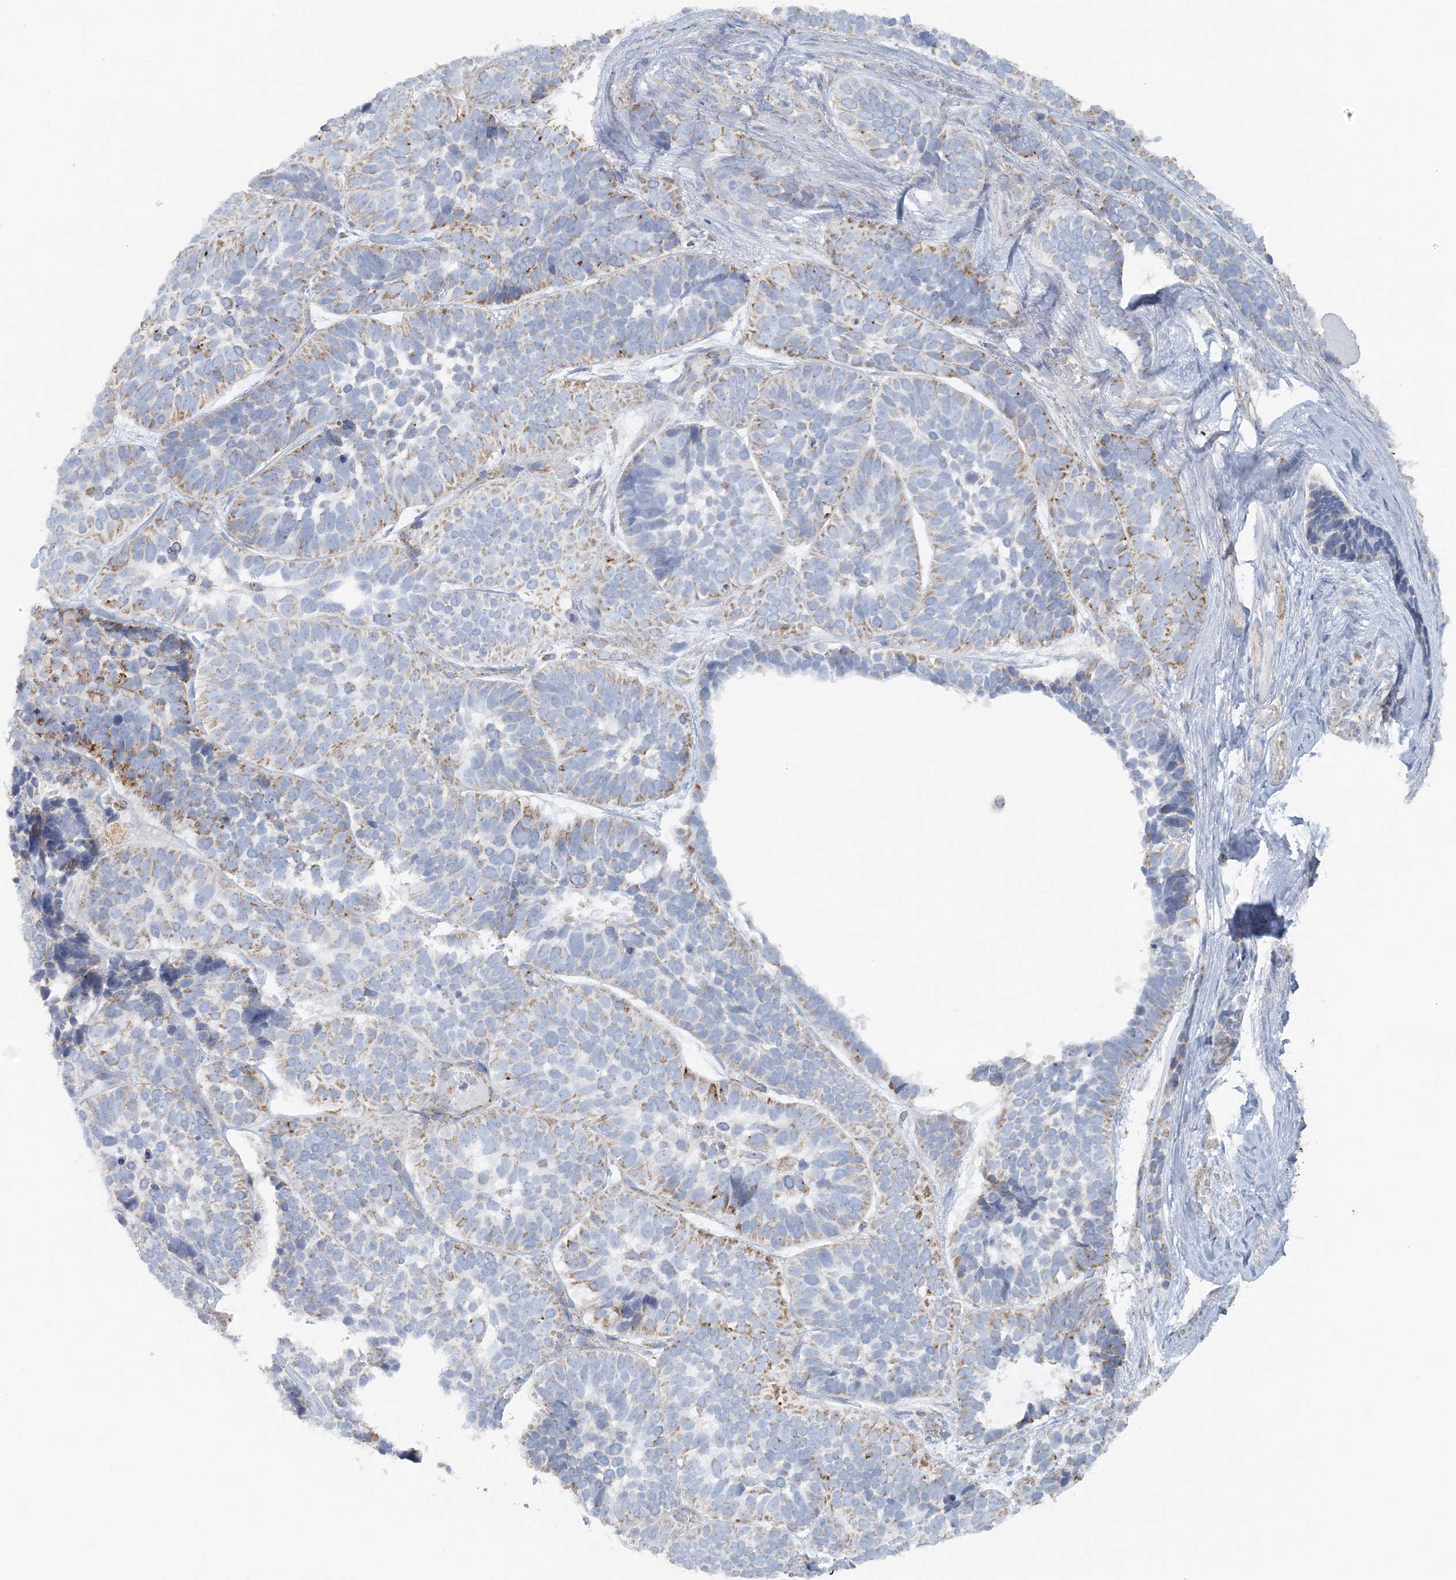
{"staining": {"intensity": "moderate", "quantity": "25%-75%", "location": "cytoplasmic/membranous"}, "tissue": "skin cancer", "cell_type": "Tumor cells", "image_type": "cancer", "snomed": [{"axis": "morphology", "description": "Basal cell carcinoma"}, {"axis": "topography", "description": "Skin"}], "caption": "Moderate cytoplasmic/membranous staining is identified in about 25%-75% of tumor cells in skin basal cell carcinoma.", "gene": "PCCB", "patient": {"sex": "male", "age": 62}}